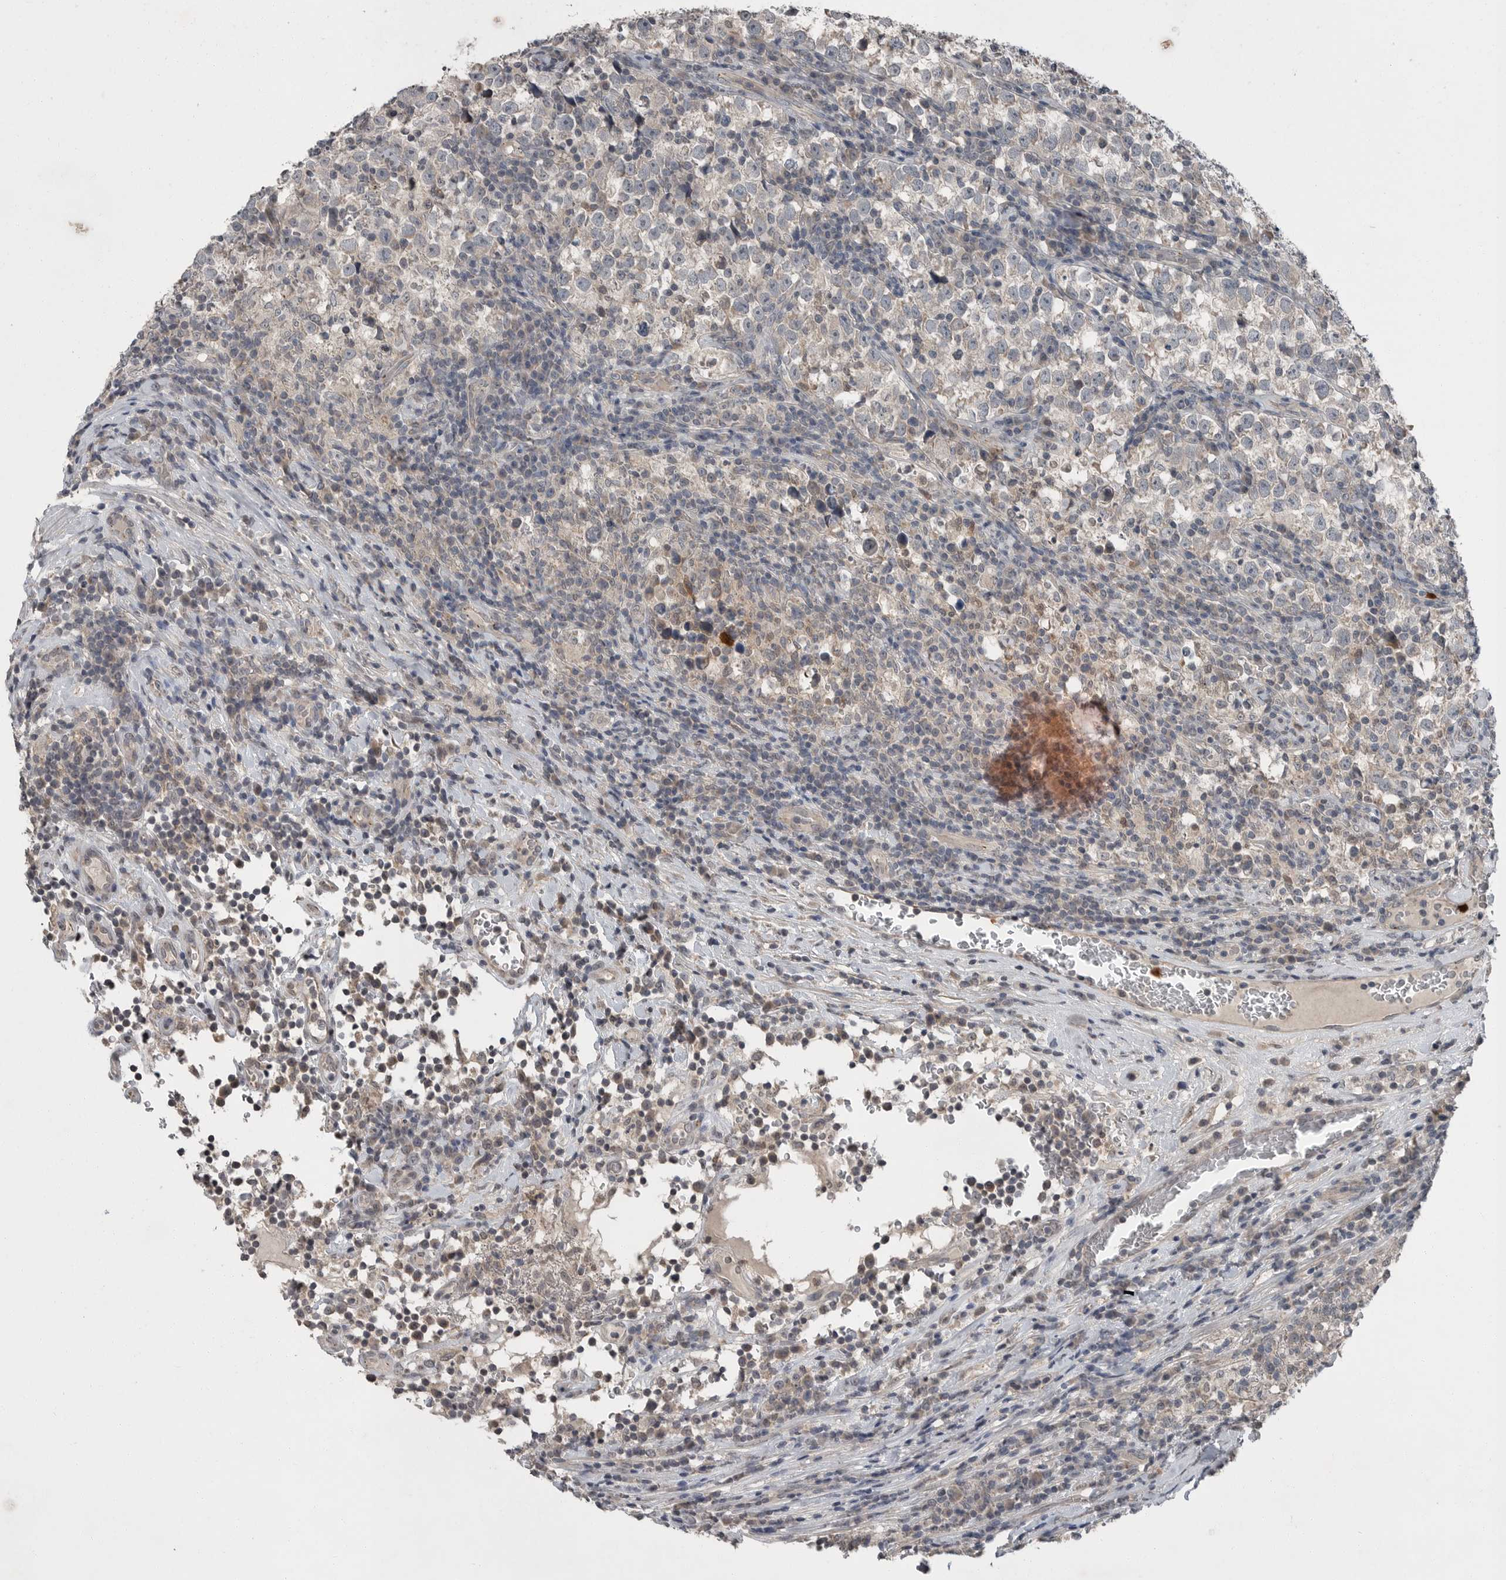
{"staining": {"intensity": "weak", "quantity": "<25%", "location": "cytoplasmic/membranous"}, "tissue": "testis cancer", "cell_type": "Tumor cells", "image_type": "cancer", "snomed": [{"axis": "morphology", "description": "Normal tissue, NOS"}, {"axis": "morphology", "description": "Seminoma, NOS"}, {"axis": "topography", "description": "Testis"}], "caption": "Tumor cells are negative for protein expression in human testis seminoma.", "gene": "SCP2", "patient": {"sex": "male", "age": 43}}